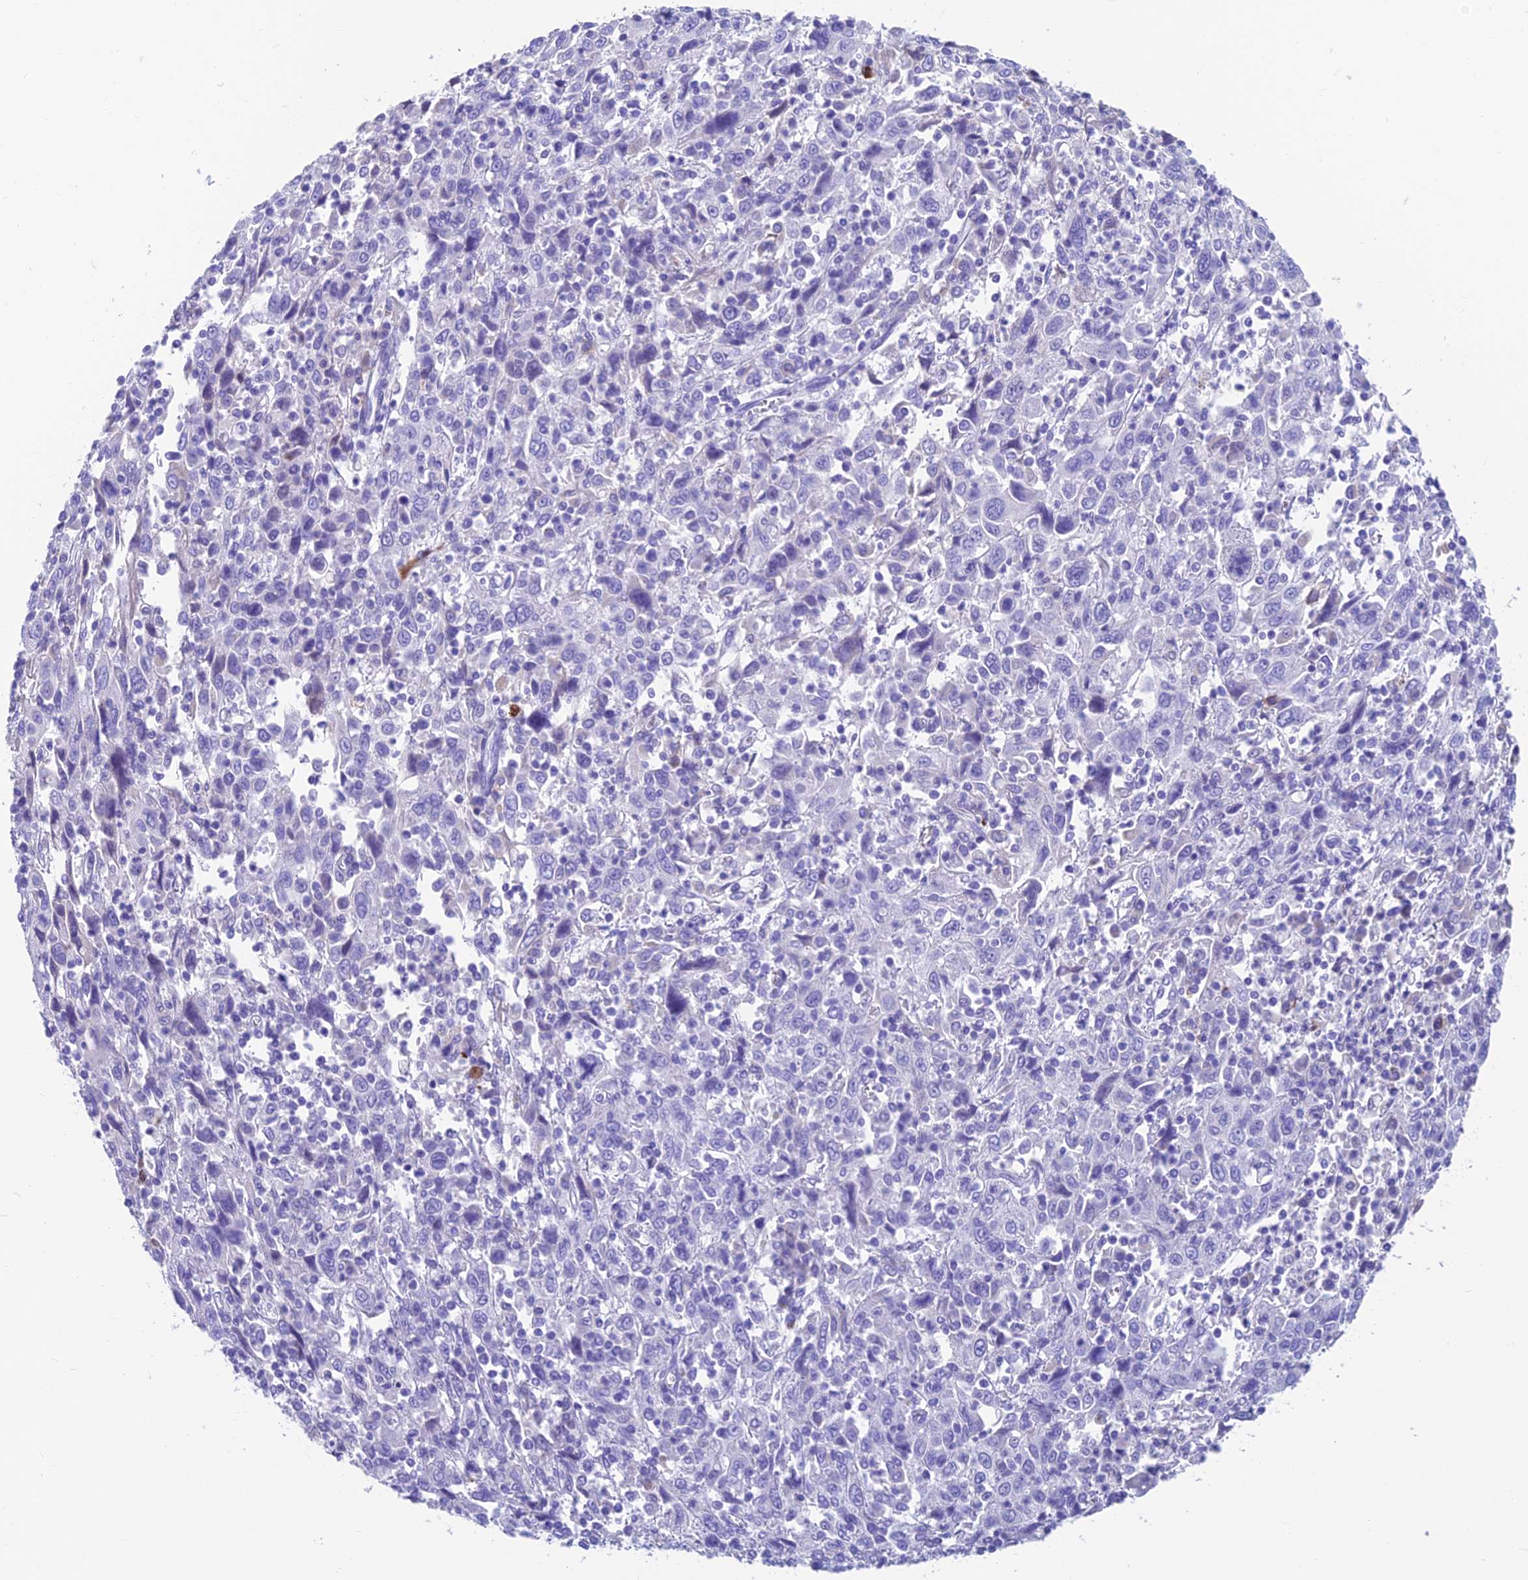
{"staining": {"intensity": "negative", "quantity": "none", "location": "none"}, "tissue": "cervical cancer", "cell_type": "Tumor cells", "image_type": "cancer", "snomed": [{"axis": "morphology", "description": "Squamous cell carcinoma, NOS"}, {"axis": "topography", "description": "Cervix"}], "caption": "Human cervical cancer stained for a protein using immunohistochemistry demonstrates no staining in tumor cells.", "gene": "GNG11", "patient": {"sex": "female", "age": 46}}